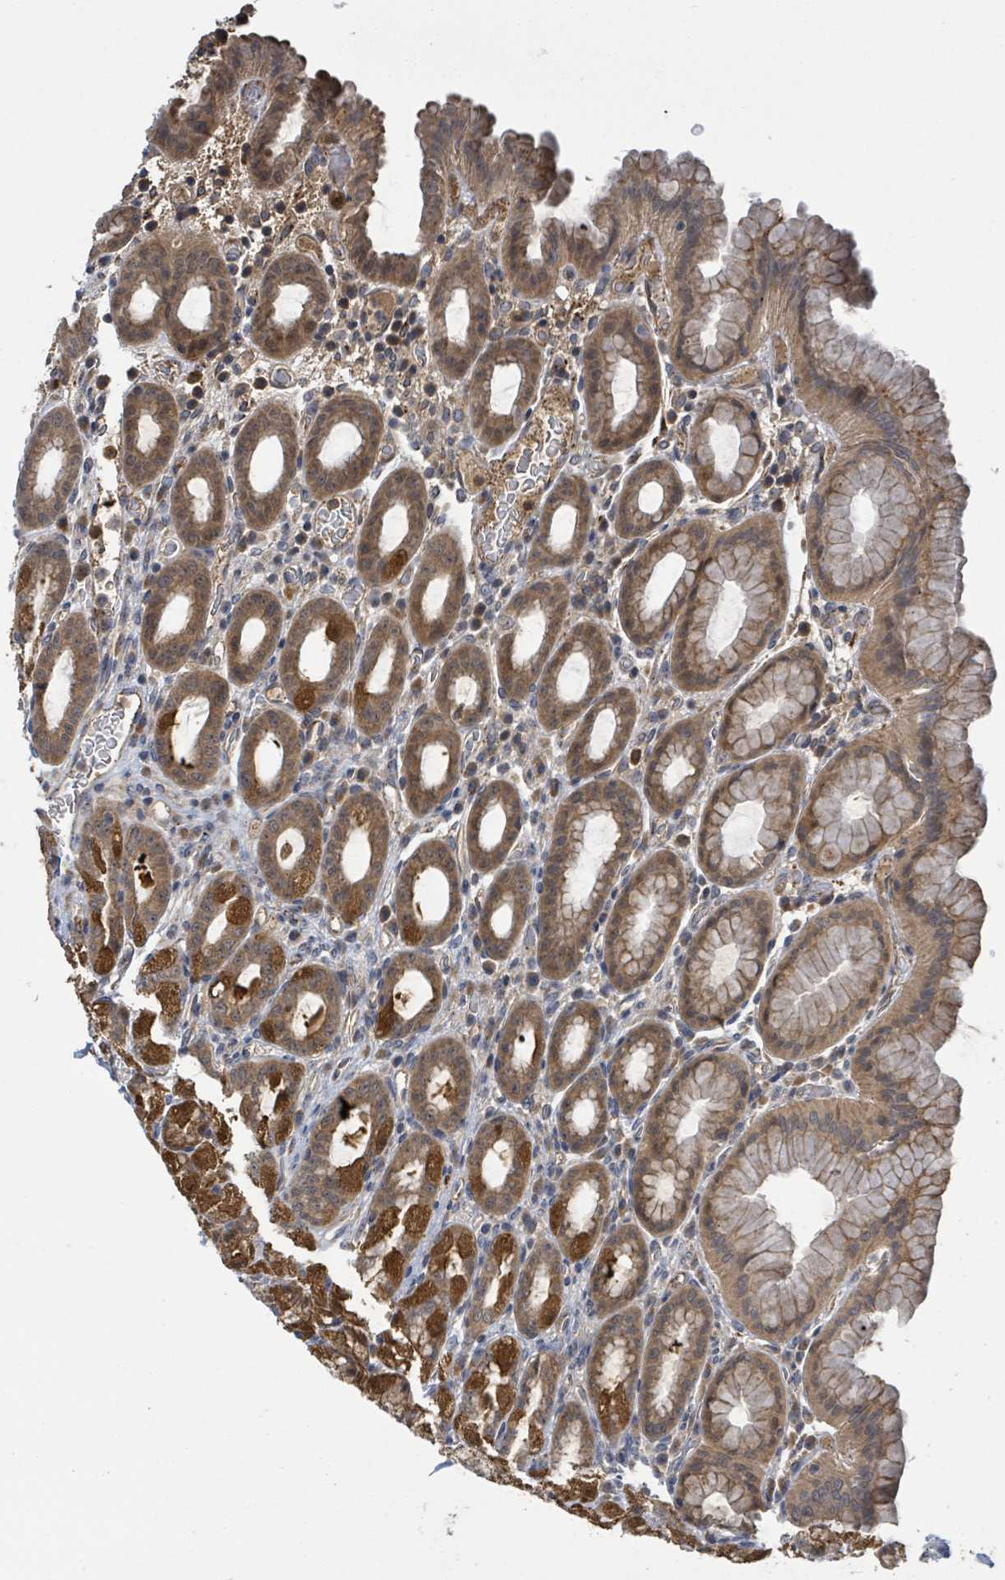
{"staining": {"intensity": "moderate", "quantity": ">75%", "location": "cytoplasmic/membranous"}, "tissue": "stomach", "cell_type": "Glandular cells", "image_type": "normal", "snomed": [{"axis": "morphology", "description": "Normal tissue, NOS"}, {"axis": "topography", "description": "Stomach, upper"}, {"axis": "topography", "description": "Stomach, lower"}, {"axis": "topography", "description": "Small intestine"}], "caption": "Brown immunohistochemical staining in unremarkable human stomach exhibits moderate cytoplasmic/membranous expression in about >75% of glandular cells. The staining is performed using DAB (3,3'-diaminobenzidine) brown chromogen to label protein expression. The nuclei are counter-stained blue using hematoxylin.", "gene": "CCDC121", "patient": {"sex": "male", "age": 68}}